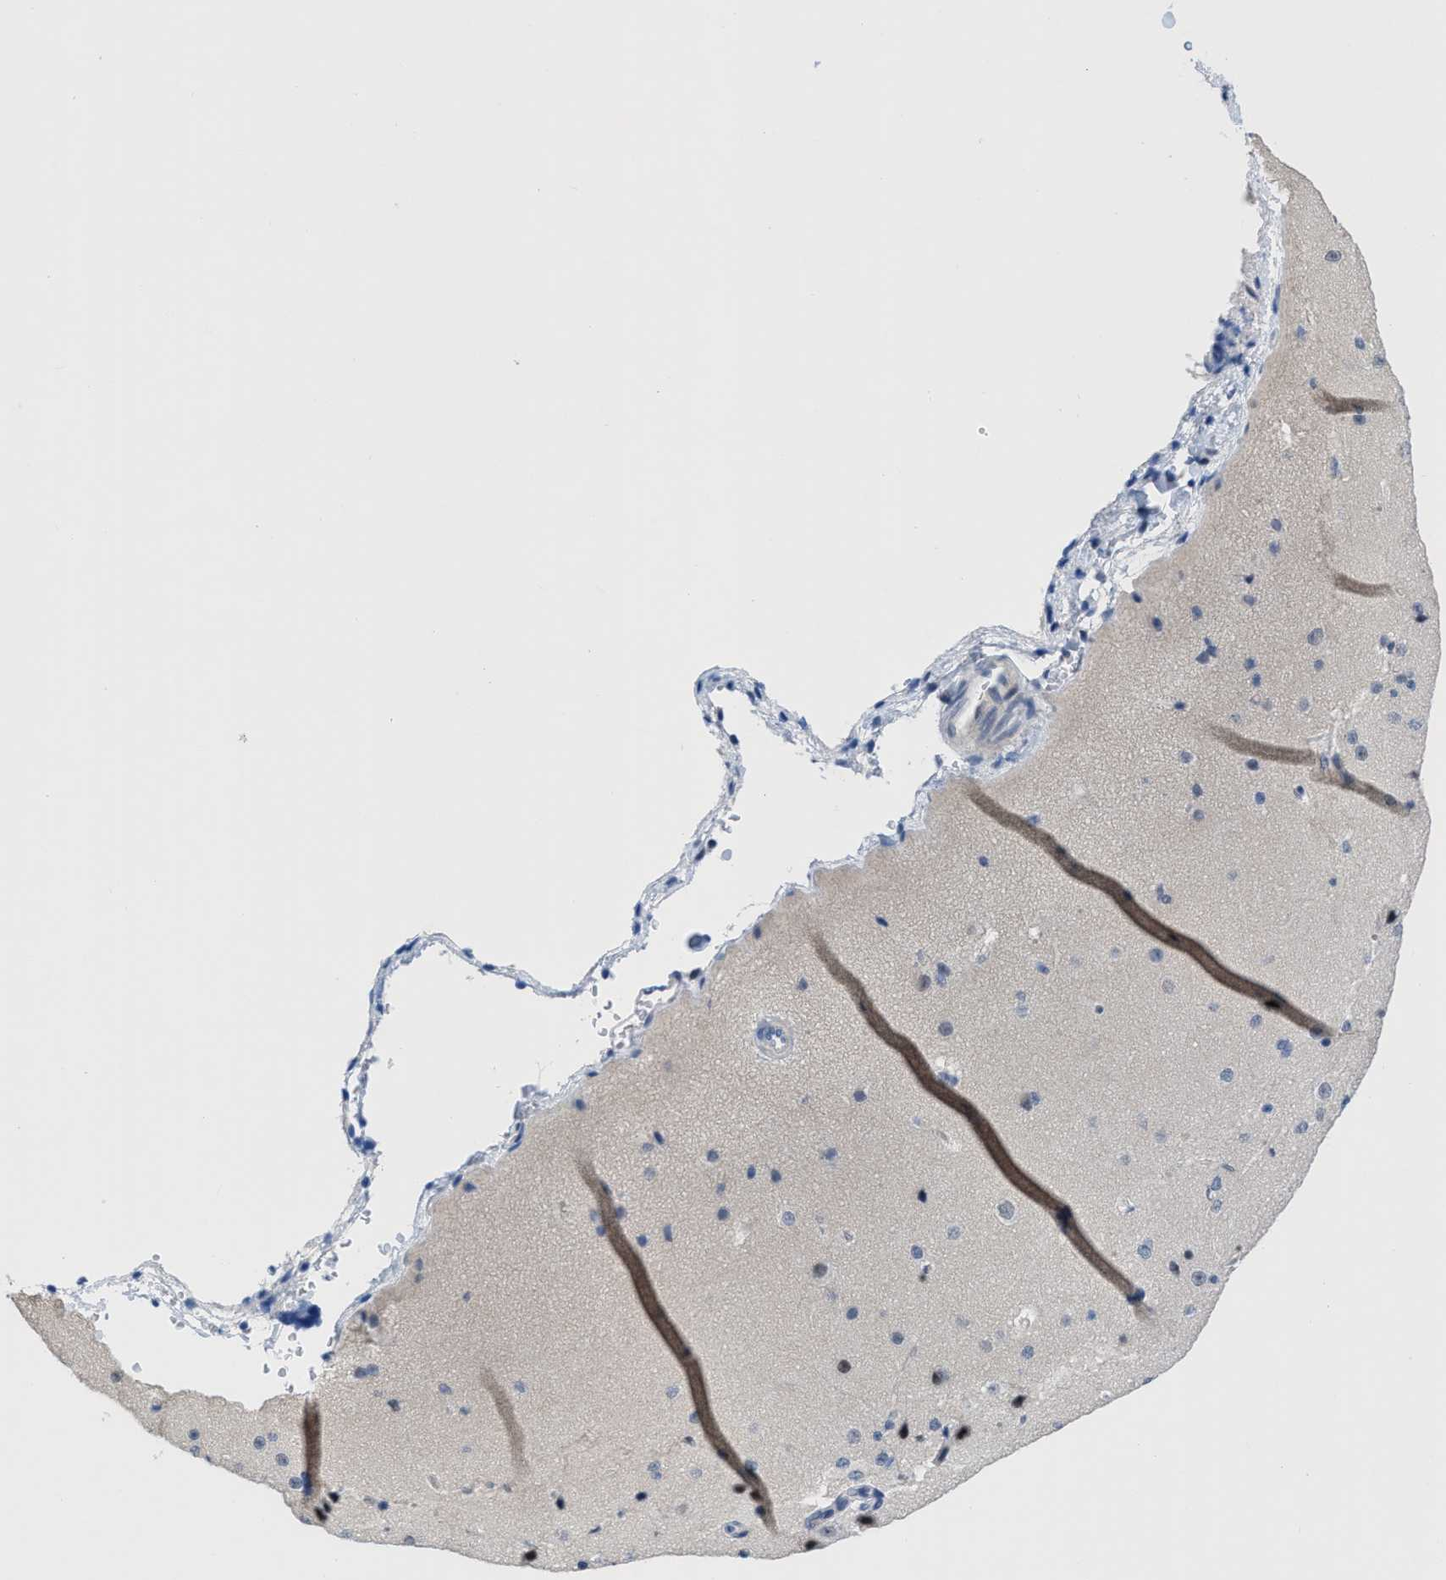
{"staining": {"intensity": "moderate", "quantity": "<25%", "location": "cytoplasmic/membranous"}, "tissue": "cerebral cortex", "cell_type": "Endothelial cells", "image_type": "normal", "snomed": [{"axis": "morphology", "description": "Normal tissue, NOS"}, {"axis": "morphology", "description": "Developmental malformation"}, {"axis": "topography", "description": "Cerebral cortex"}], "caption": "Approximately <25% of endothelial cells in unremarkable cerebral cortex demonstrate moderate cytoplasmic/membranous protein positivity as visualized by brown immunohistochemical staining.", "gene": "OR9K2", "patient": {"sex": "female", "age": 30}}